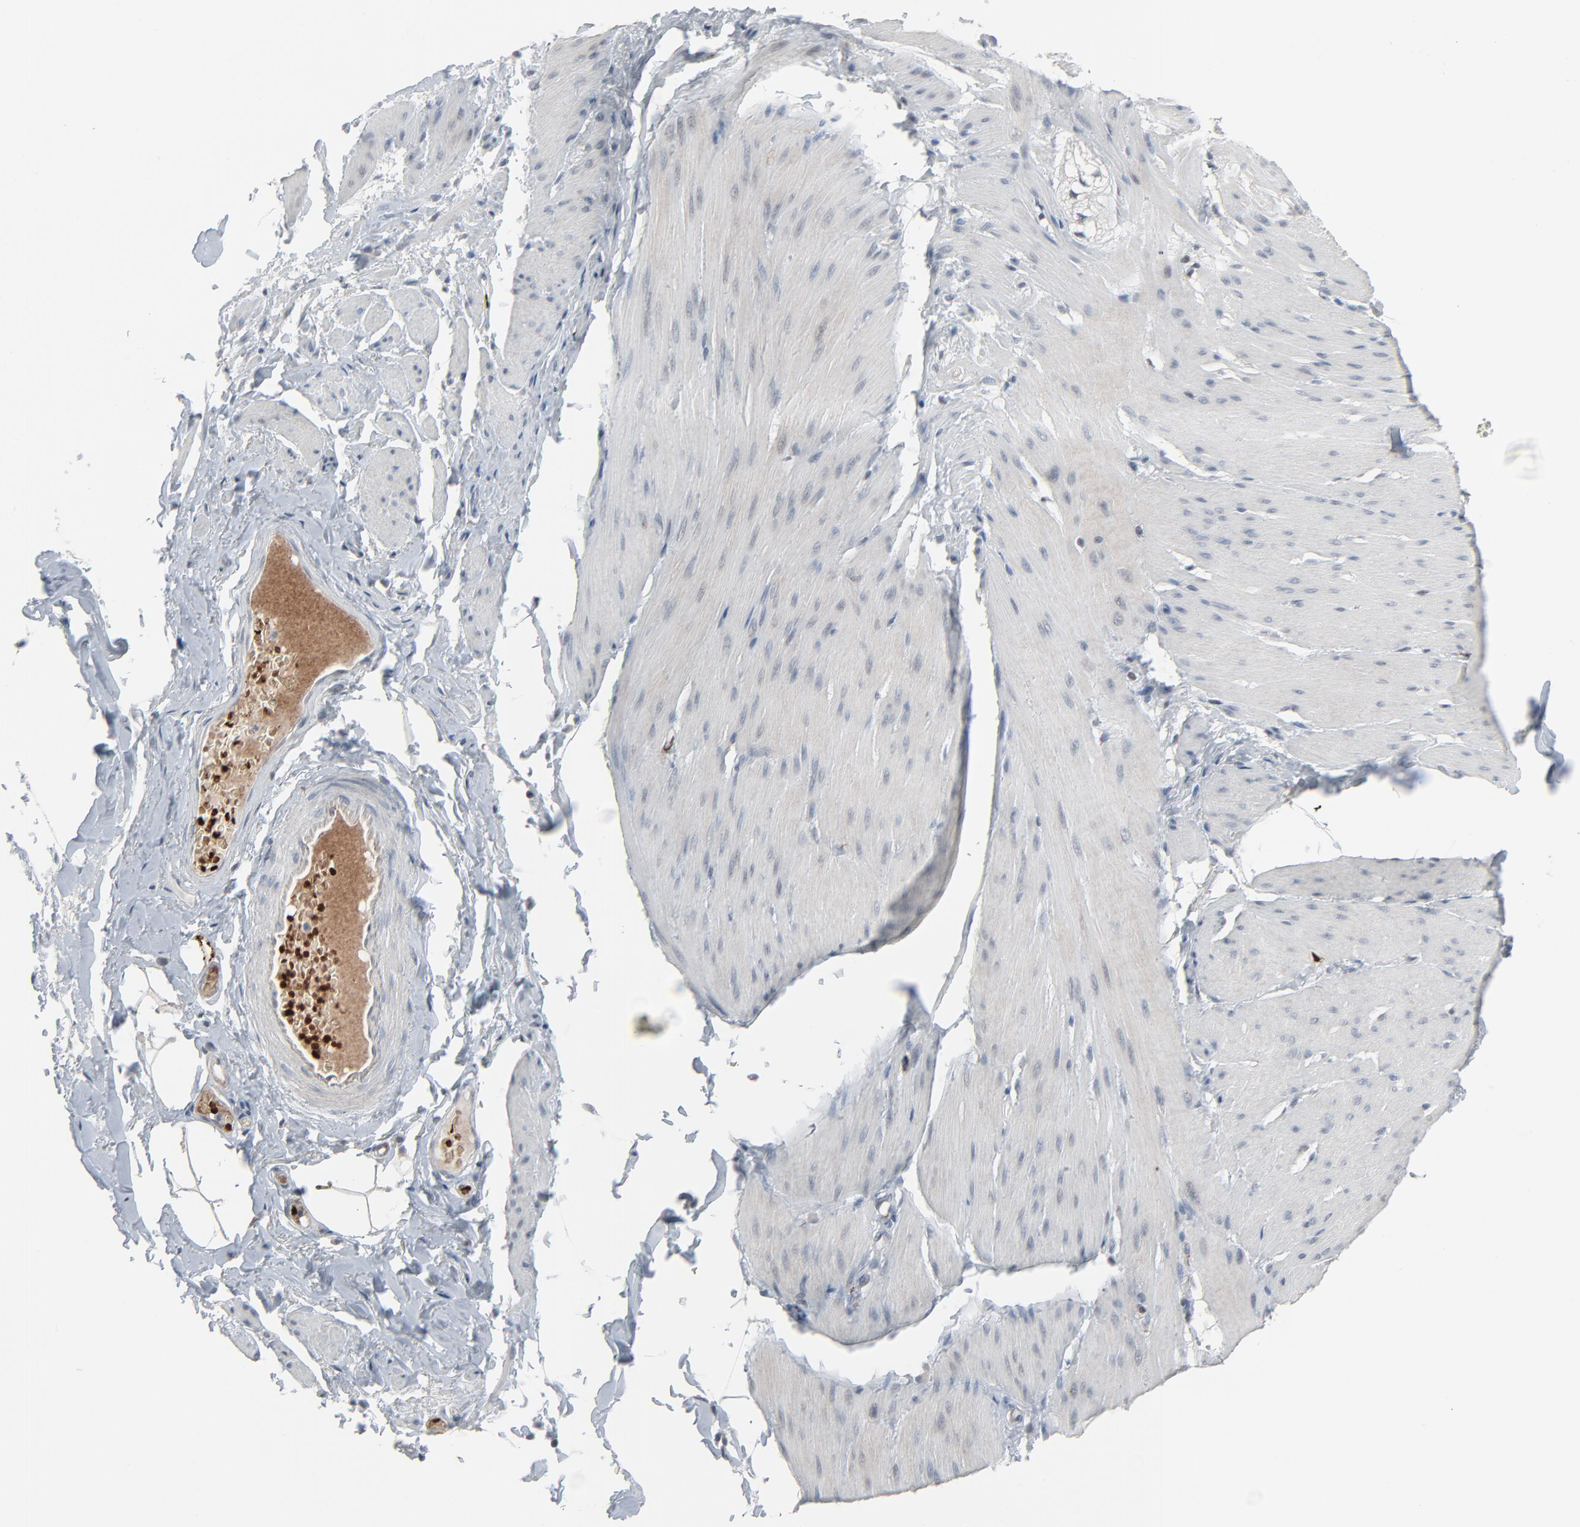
{"staining": {"intensity": "negative", "quantity": "none", "location": "none"}, "tissue": "smooth muscle", "cell_type": "Smooth muscle cells", "image_type": "normal", "snomed": [{"axis": "morphology", "description": "Normal tissue, NOS"}, {"axis": "topography", "description": "Smooth muscle"}, {"axis": "topography", "description": "Colon"}], "caption": "This is an immunohistochemistry micrograph of unremarkable smooth muscle. There is no staining in smooth muscle cells.", "gene": "SAGE1", "patient": {"sex": "male", "age": 67}}